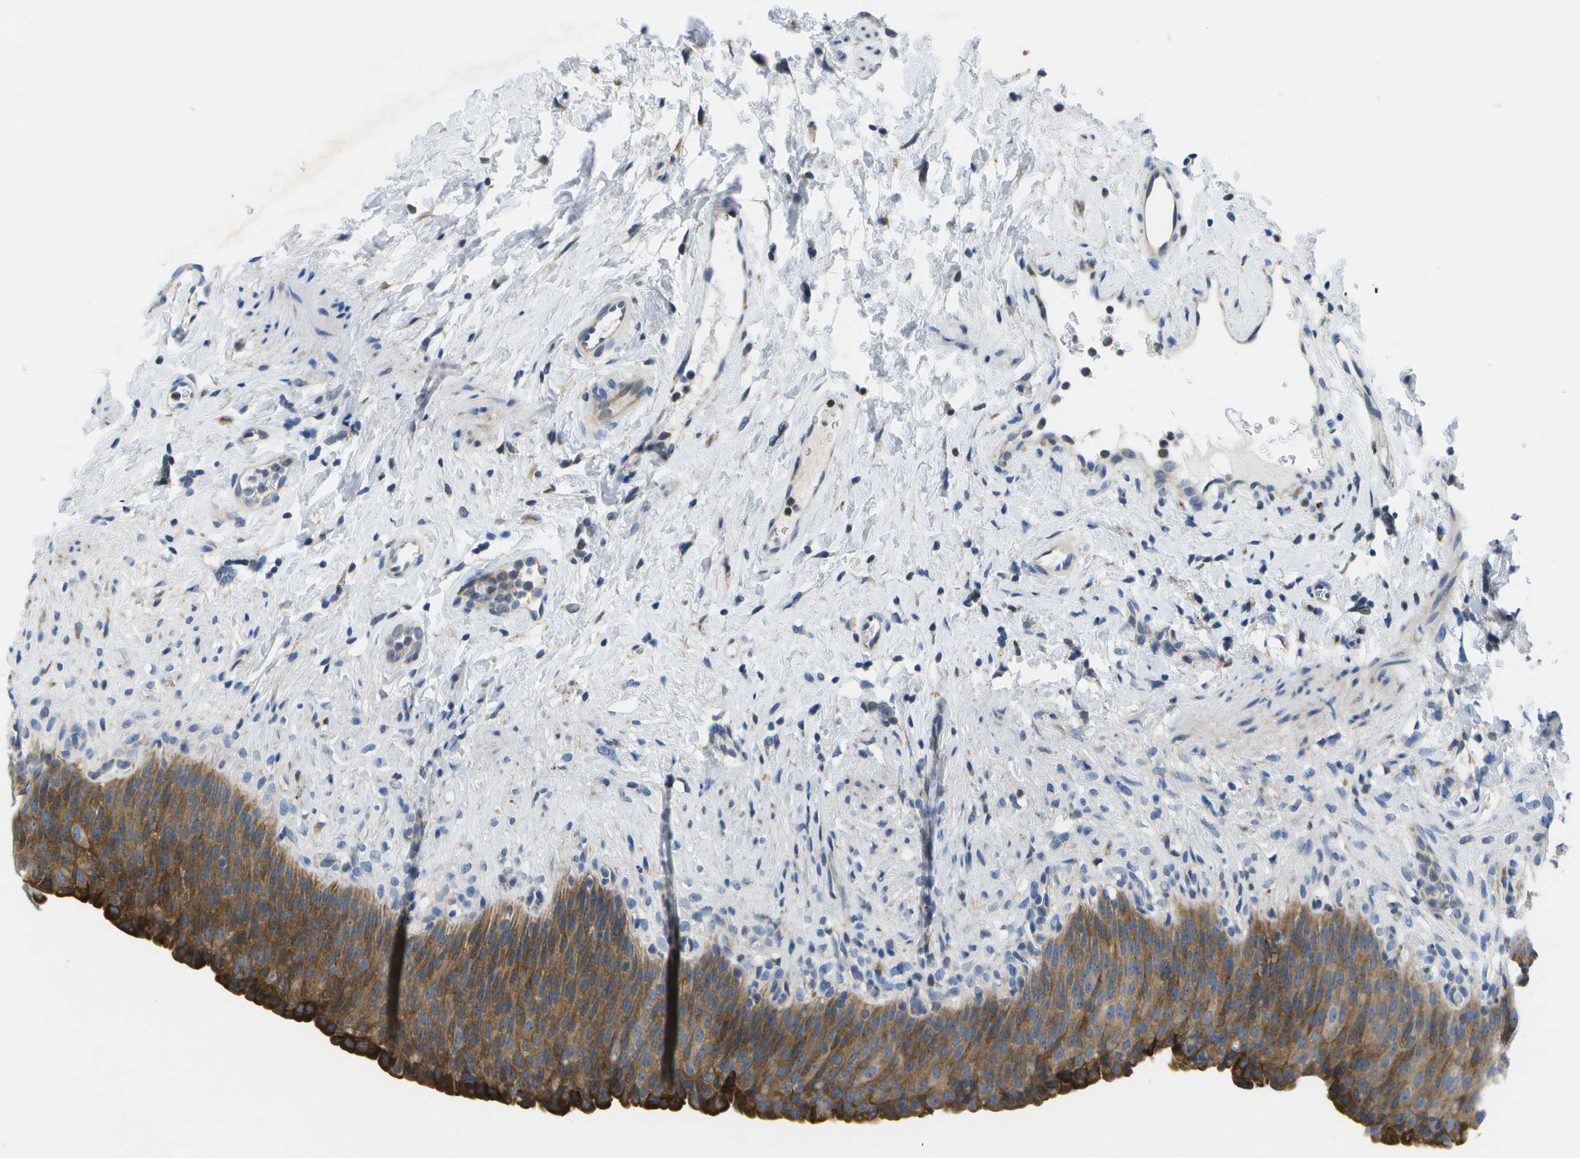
{"staining": {"intensity": "moderate", "quantity": ">75%", "location": "cytoplasmic/membranous"}, "tissue": "urinary bladder", "cell_type": "Urothelial cells", "image_type": "normal", "snomed": [{"axis": "morphology", "description": "Normal tissue, NOS"}, {"axis": "topography", "description": "Urinary bladder"}], "caption": "Moderate cytoplasmic/membranous protein expression is appreciated in about >75% of urothelial cells in urinary bladder.", "gene": "GDF5", "patient": {"sex": "female", "age": 79}}